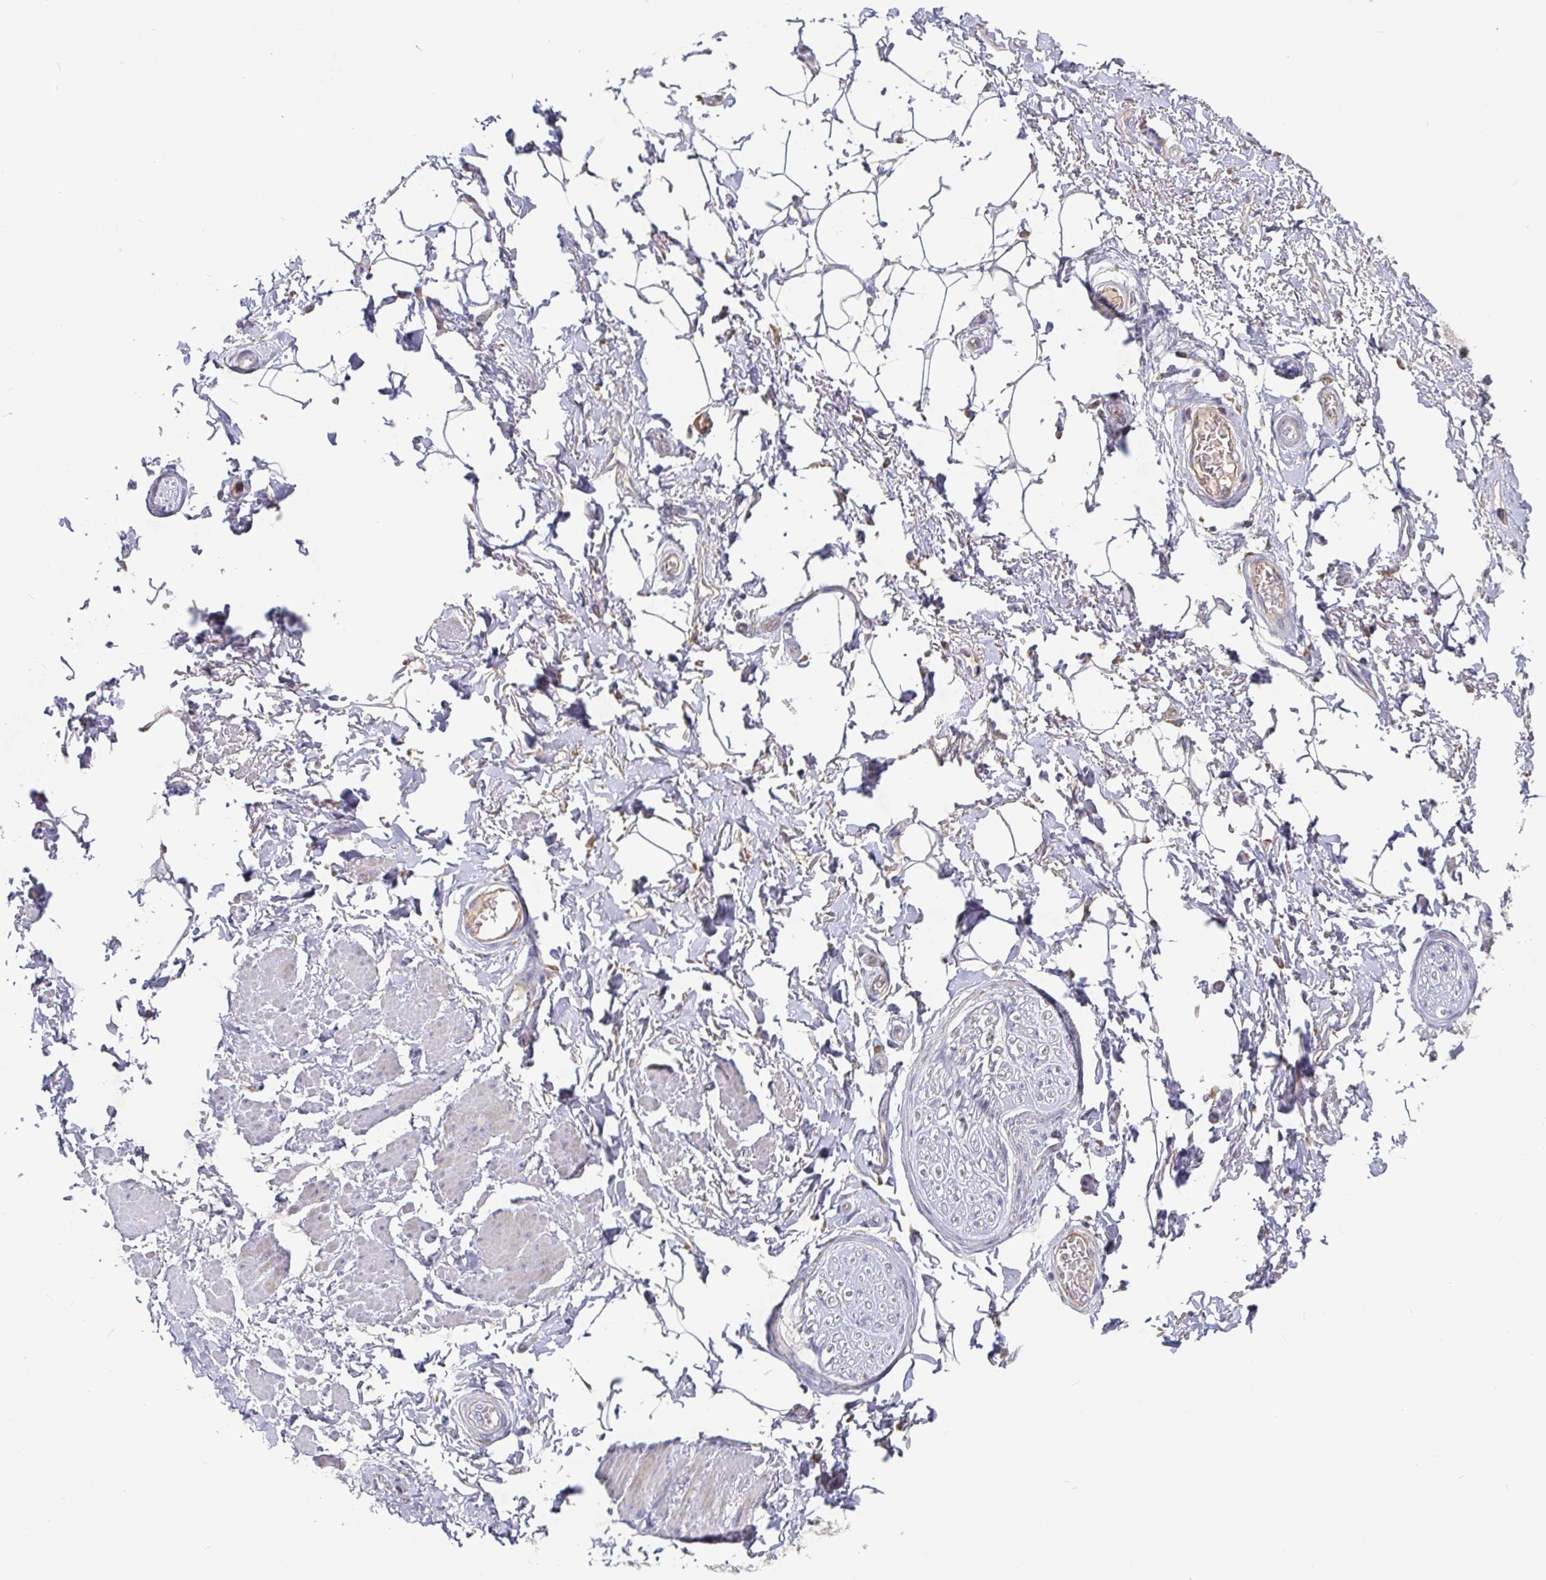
{"staining": {"intensity": "weak", "quantity": "25%-75%", "location": "cytoplasmic/membranous"}, "tissue": "adipose tissue", "cell_type": "Adipocytes", "image_type": "normal", "snomed": [{"axis": "morphology", "description": "Normal tissue, NOS"}, {"axis": "topography", "description": "Peripheral nerve tissue"}], "caption": "Immunohistochemical staining of unremarkable human adipose tissue displays low levels of weak cytoplasmic/membranous expression in approximately 25%-75% of adipocytes. The staining was performed using DAB (3,3'-diaminobenzidine), with brown indicating positive protein expression. Nuclei are stained blue with hematoxylin.", "gene": "IRAK2", "patient": {"sex": "male", "age": 51}}